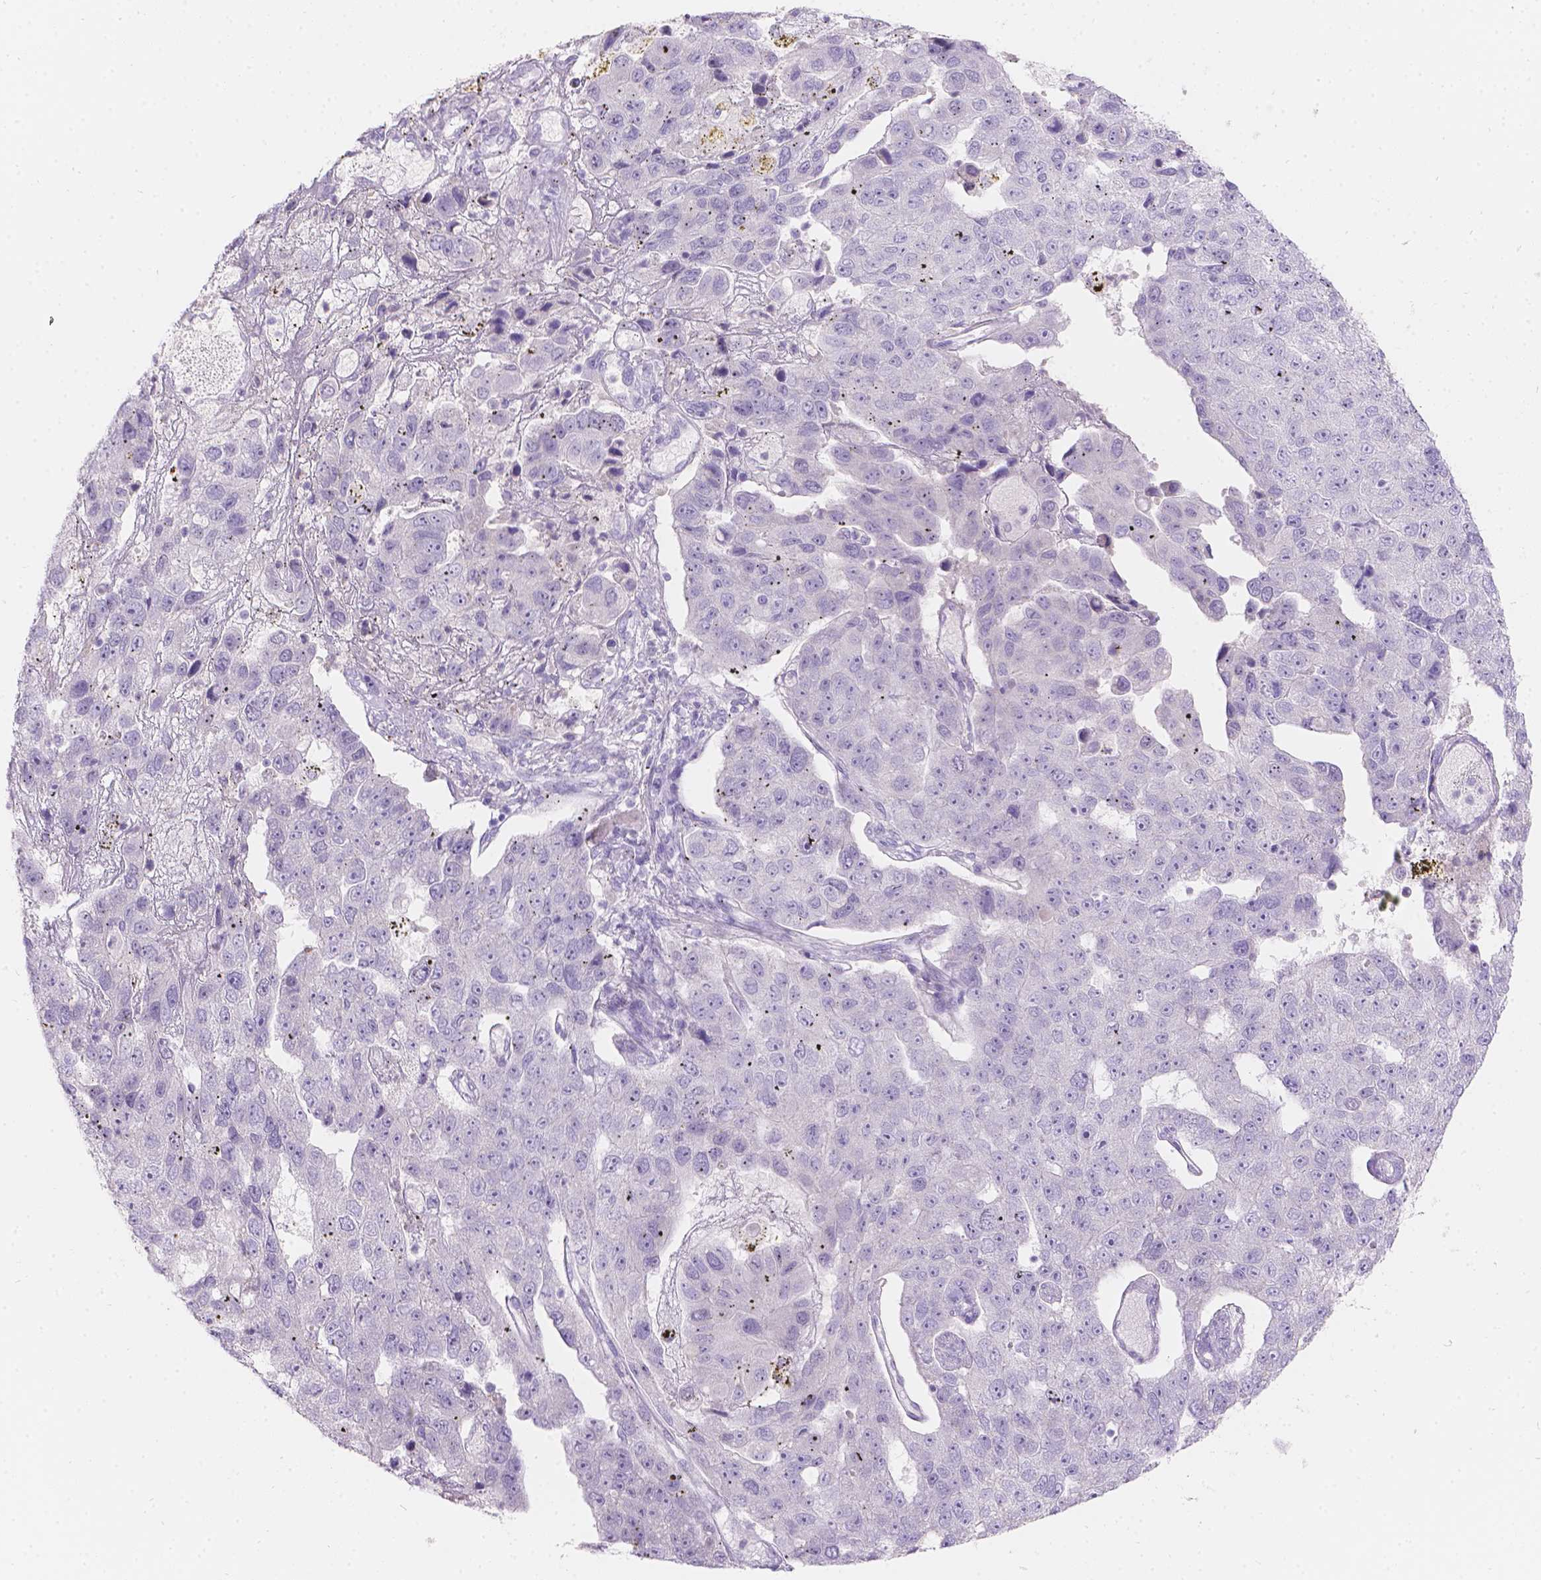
{"staining": {"intensity": "negative", "quantity": "none", "location": "none"}, "tissue": "pancreatic cancer", "cell_type": "Tumor cells", "image_type": "cancer", "snomed": [{"axis": "morphology", "description": "Adenocarcinoma, NOS"}, {"axis": "topography", "description": "Pancreas"}], "caption": "Immunohistochemistry (IHC) image of neoplastic tissue: pancreatic adenocarcinoma stained with DAB reveals no significant protein expression in tumor cells. (Immunohistochemistry (IHC), brightfield microscopy, high magnification).", "gene": "HTN3", "patient": {"sex": "female", "age": 61}}